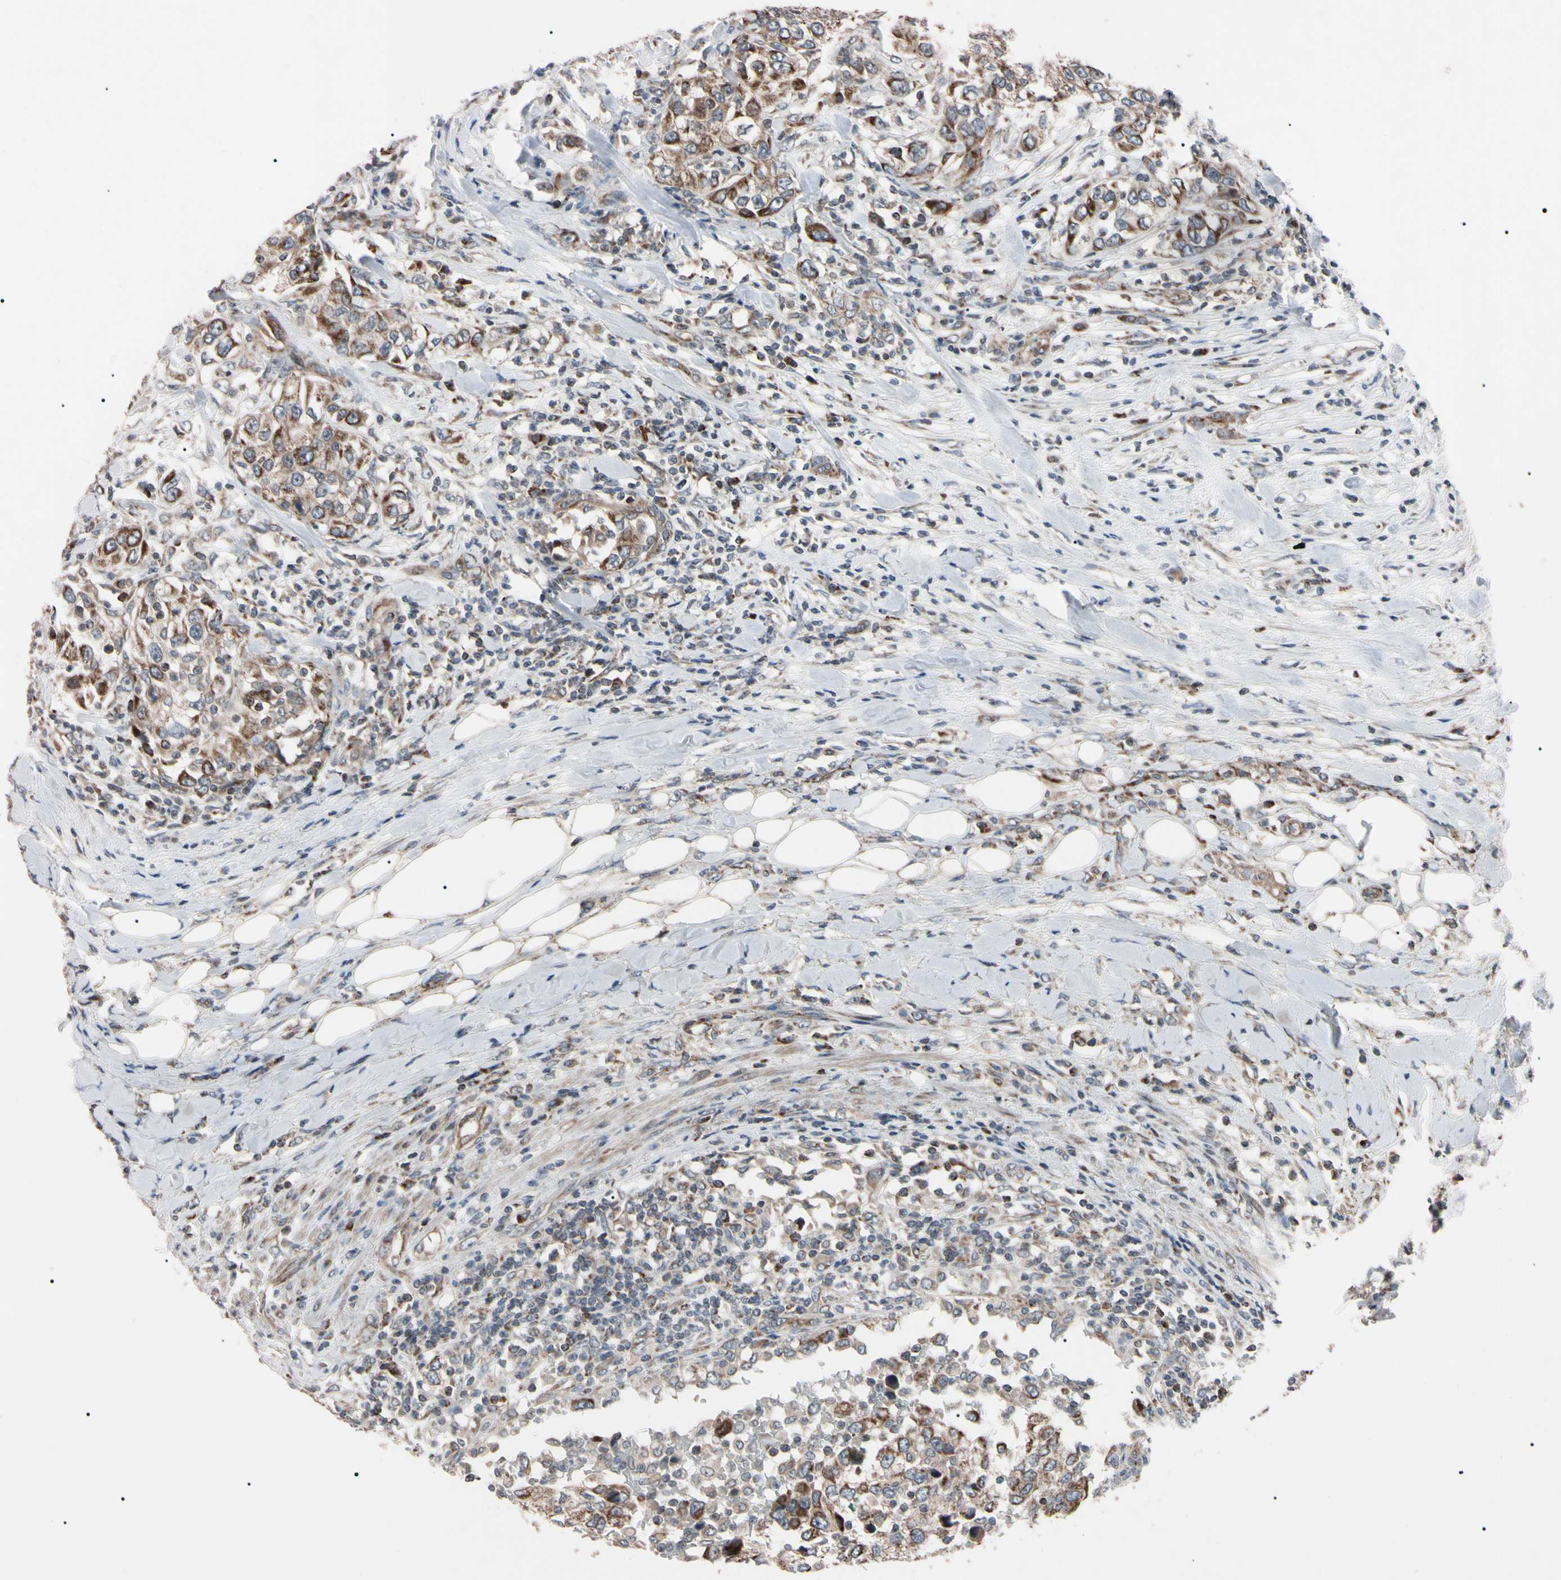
{"staining": {"intensity": "weak", "quantity": ">75%", "location": "cytoplasmic/membranous"}, "tissue": "urothelial cancer", "cell_type": "Tumor cells", "image_type": "cancer", "snomed": [{"axis": "morphology", "description": "Urothelial carcinoma, High grade"}, {"axis": "topography", "description": "Urinary bladder"}], "caption": "DAB immunohistochemical staining of human high-grade urothelial carcinoma reveals weak cytoplasmic/membranous protein positivity in approximately >75% of tumor cells. The staining was performed using DAB (3,3'-diaminobenzidine), with brown indicating positive protein expression. Nuclei are stained blue with hematoxylin.", "gene": "TNFRSF1A", "patient": {"sex": "female", "age": 80}}